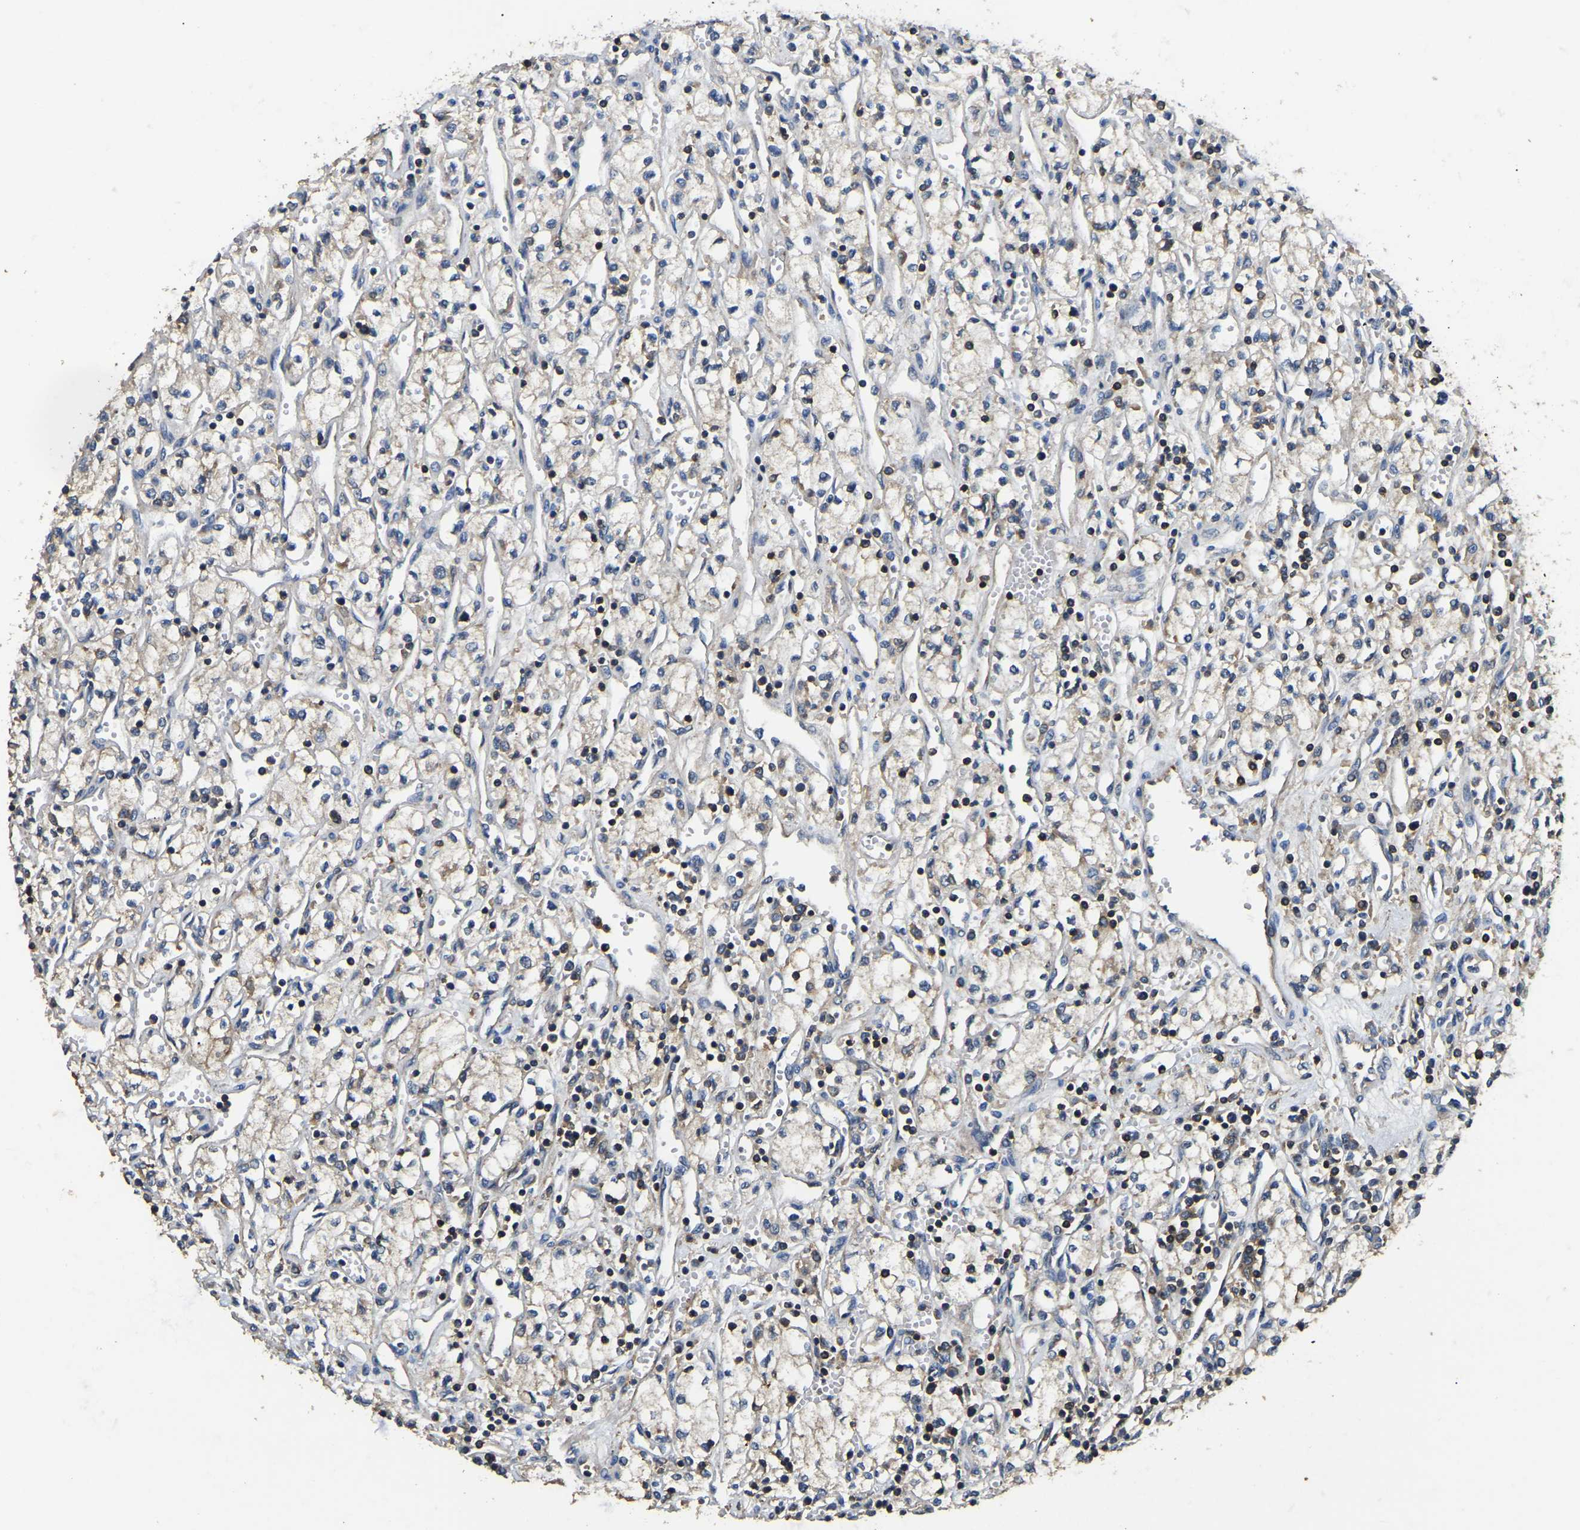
{"staining": {"intensity": "weak", "quantity": "25%-75%", "location": "cytoplasmic/membranous"}, "tissue": "renal cancer", "cell_type": "Tumor cells", "image_type": "cancer", "snomed": [{"axis": "morphology", "description": "Adenocarcinoma, NOS"}, {"axis": "topography", "description": "Kidney"}], "caption": "This histopathology image reveals immunohistochemistry staining of human adenocarcinoma (renal), with low weak cytoplasmic/membranous expression in about 25%-75% of tumor cells.", "gene": "SMPD2", "patient": {"sex": "male", "age": 59}}